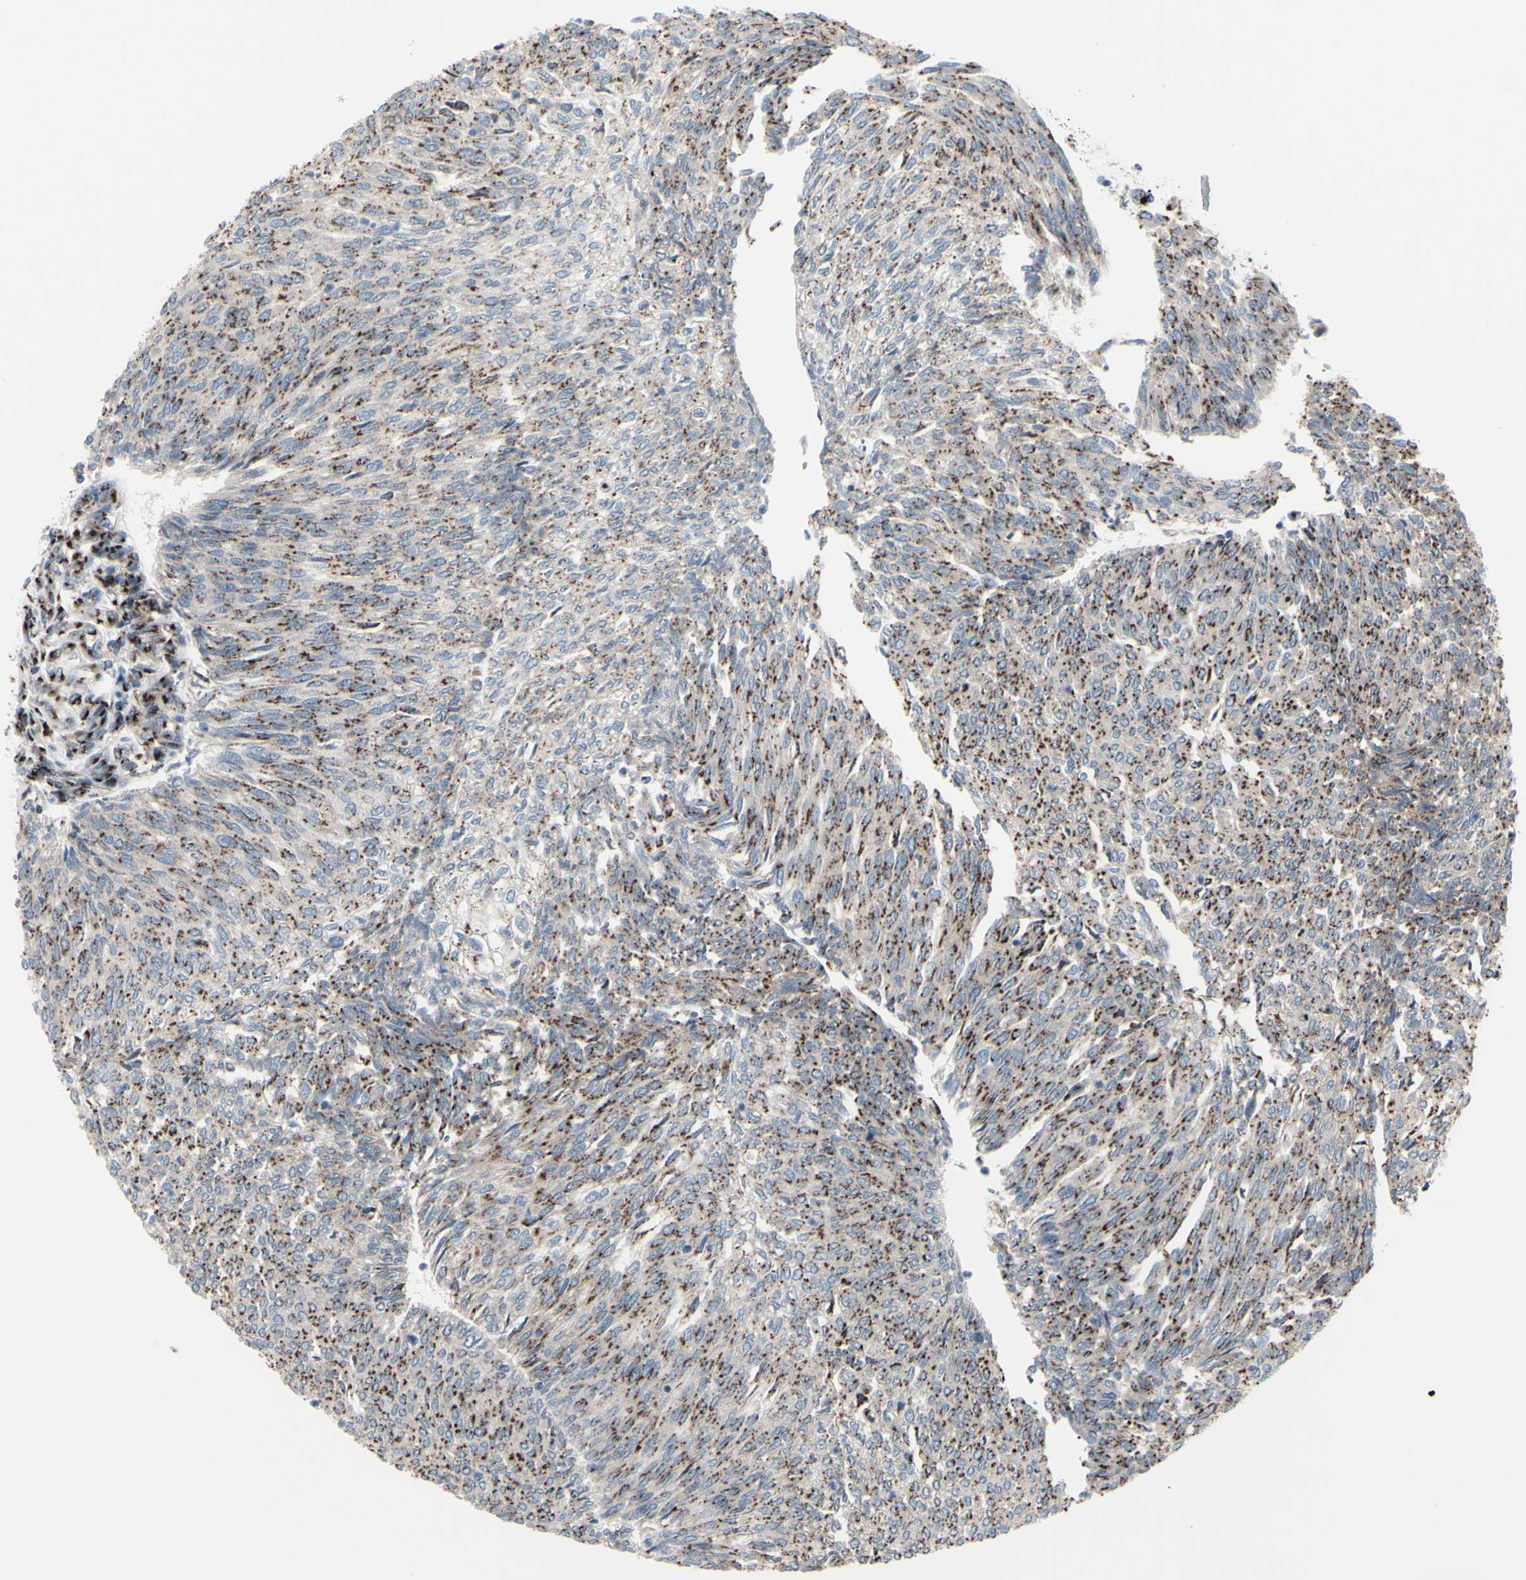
{"staining": {"intensity": "strong", "quantity": ">75%", "location": "cytoplasmic/membranous"}, "tissue": "urothelial cancer", "cell_type": "Tumor cells", "image_type": "cancer", "snomed": [{"axis": "morphology", "description": "Urothelial carcinoma, Low grade"}, {"axis": "topography", "description": "Urinary bladder"}], "caption": "Urothelial carcinoma (low-grade) was stained to show a protein in brown. There is high levels of strong cytoplasmic/membranous positivity in approximately >75% of tumor cells.", "gene": "GLG1", "patient": {"sex": "female", "age": 79}}